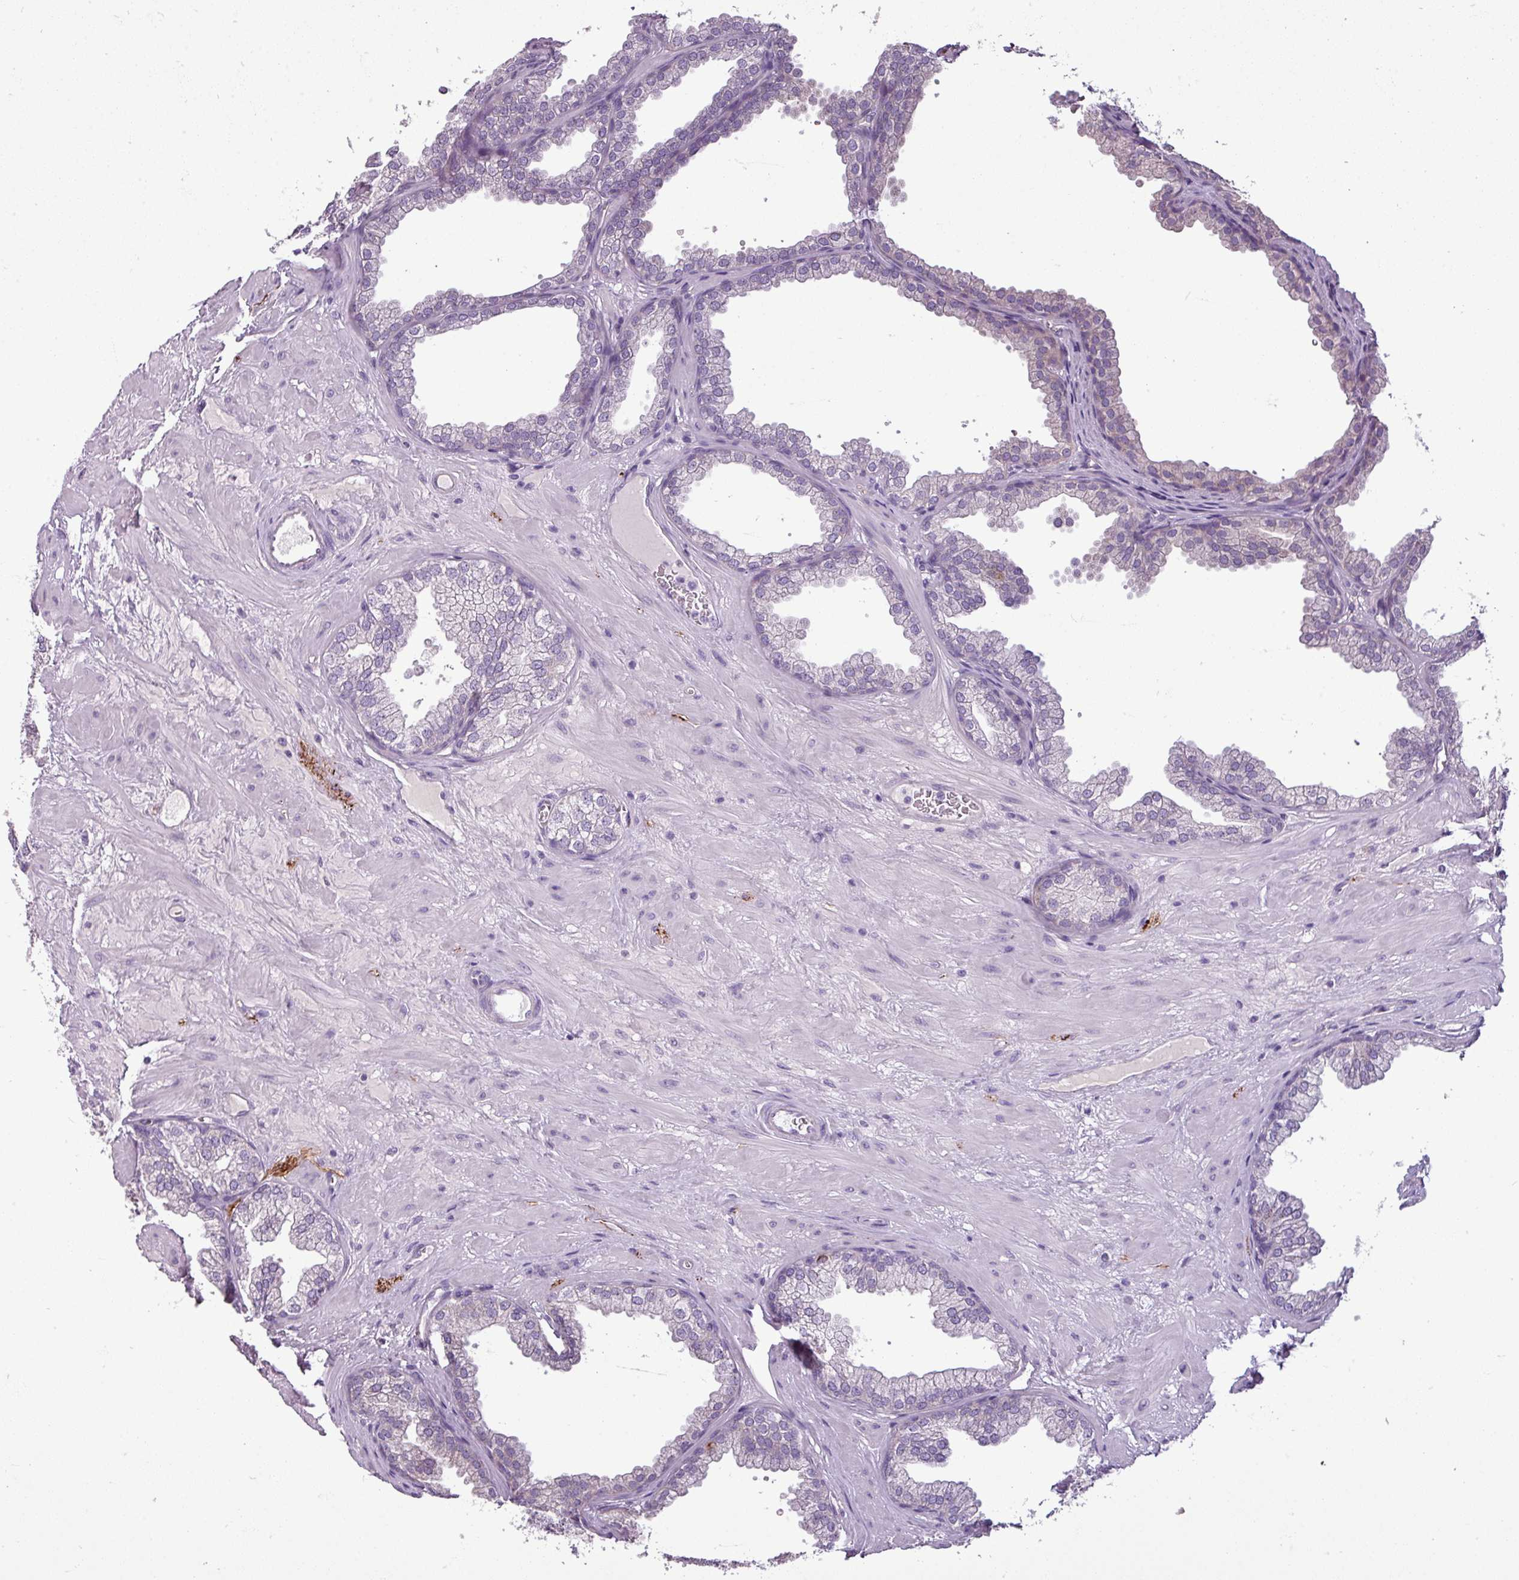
{"staining": {"intensity": "negative", "quantity": "none", "location": "none"}, "tissue": "prostate", "cell_type": "Glandular cells", "image_type": "normal", "snomed": [{"axis": "morphology", "description": "Normal tissue, NOS"}, {"axis": "topography", "description": "Prostate"}], "caption": "IHC of benign human prostate demonstrates no staining in glandular cells.", "gene": "DNAAF9", "patient": {"sex": "male", "age": 37}}